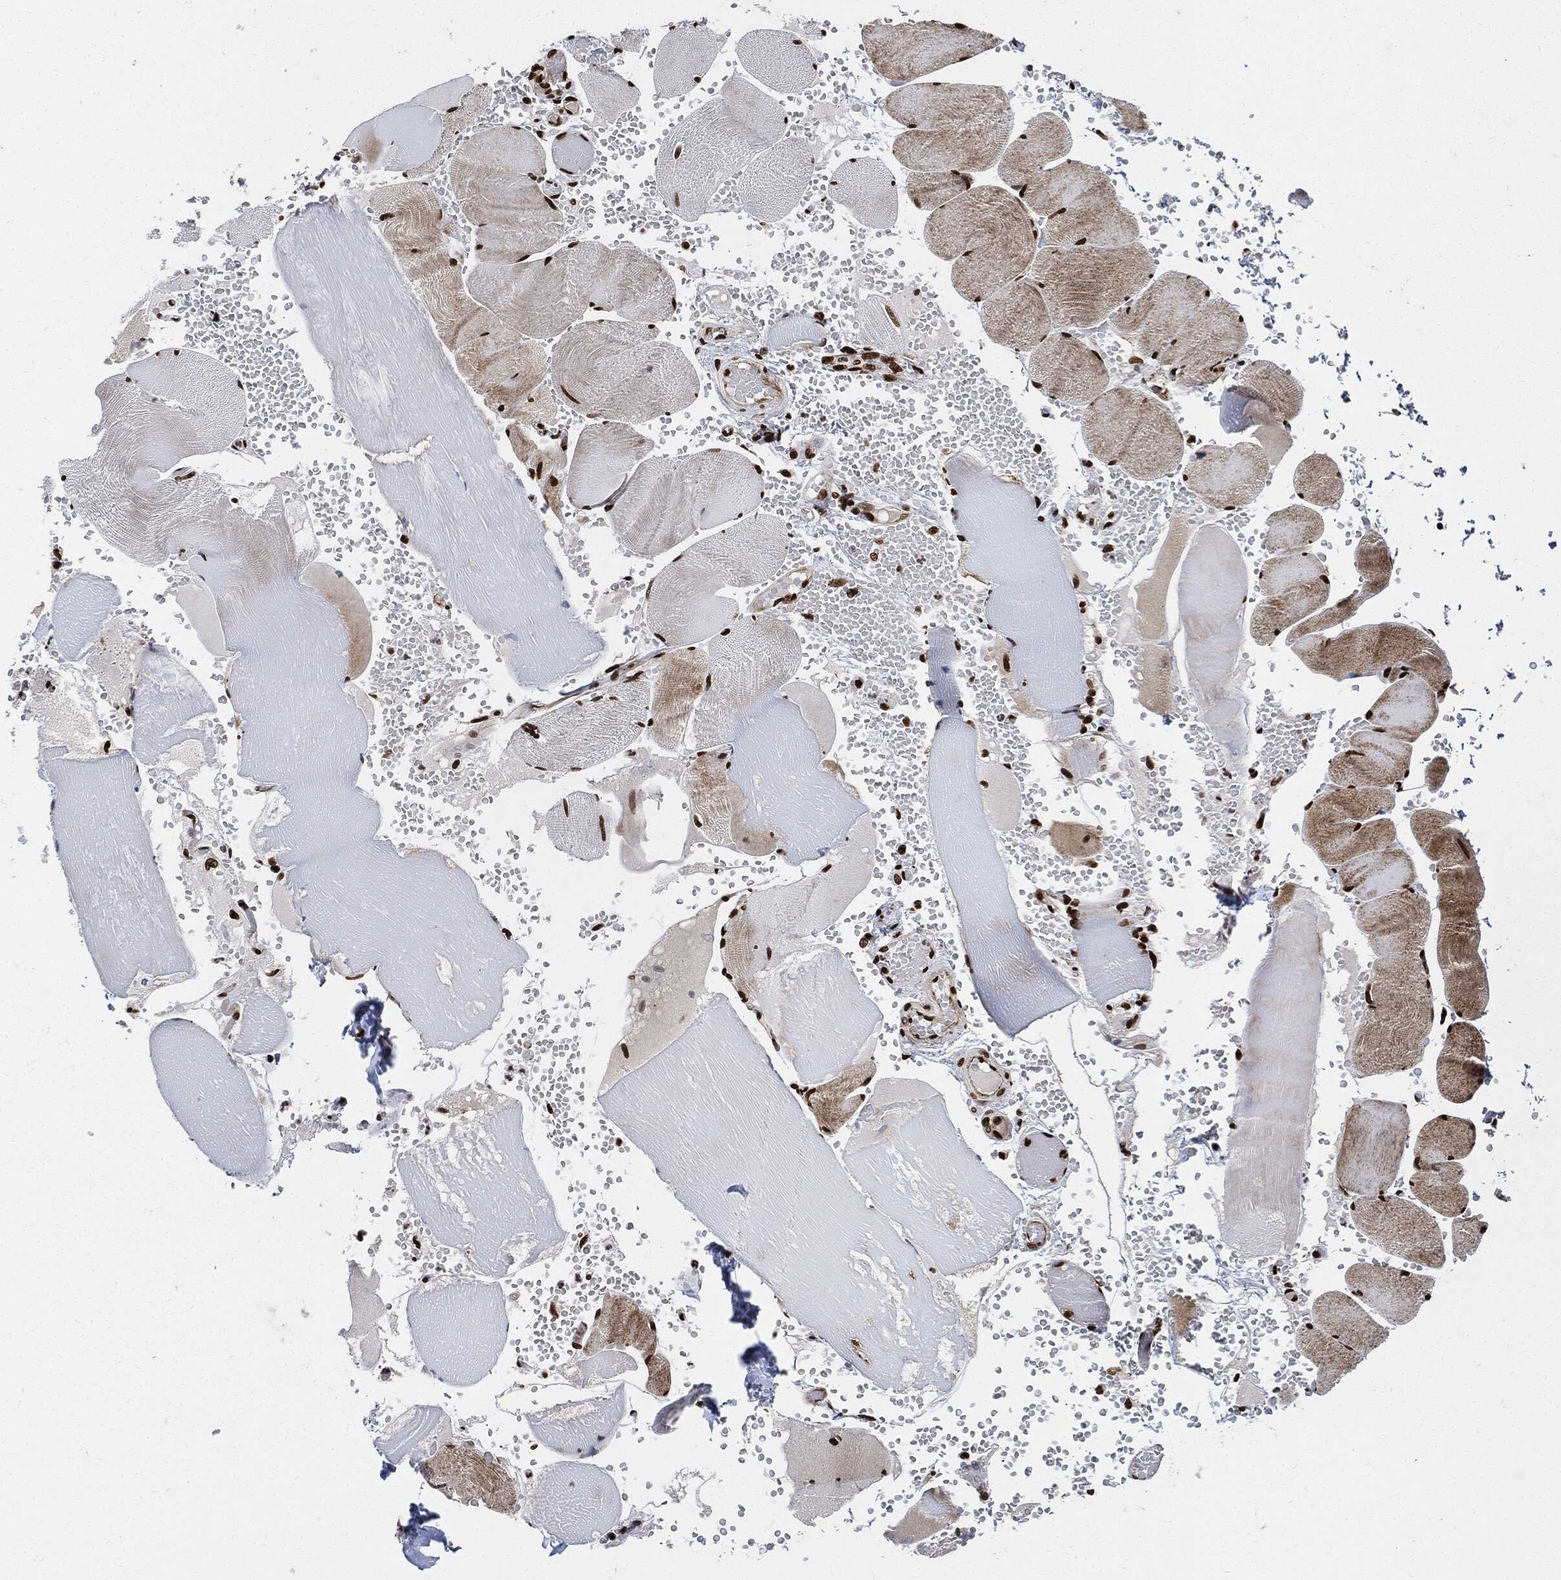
{"staining": {"intensity": "strong", "quantity": ">75%", "location": "nuclear"}, "tissue": "skeletal muscle", "cell_type": "Myocytes", "image_type": "normal", "snomed": [{"axis": "morphology", "description": "Normal tissue, NOS"}, {"axis": "topography", "description": "Skeletal muscle"}], "caption": "Immunohistochemical staining of benign skeletal muscle demonstrates strong nuclear protein positivity in about >75% of myocytes.", "gene": "RECQL", "patient": {"sex": "male", "age": 56}}